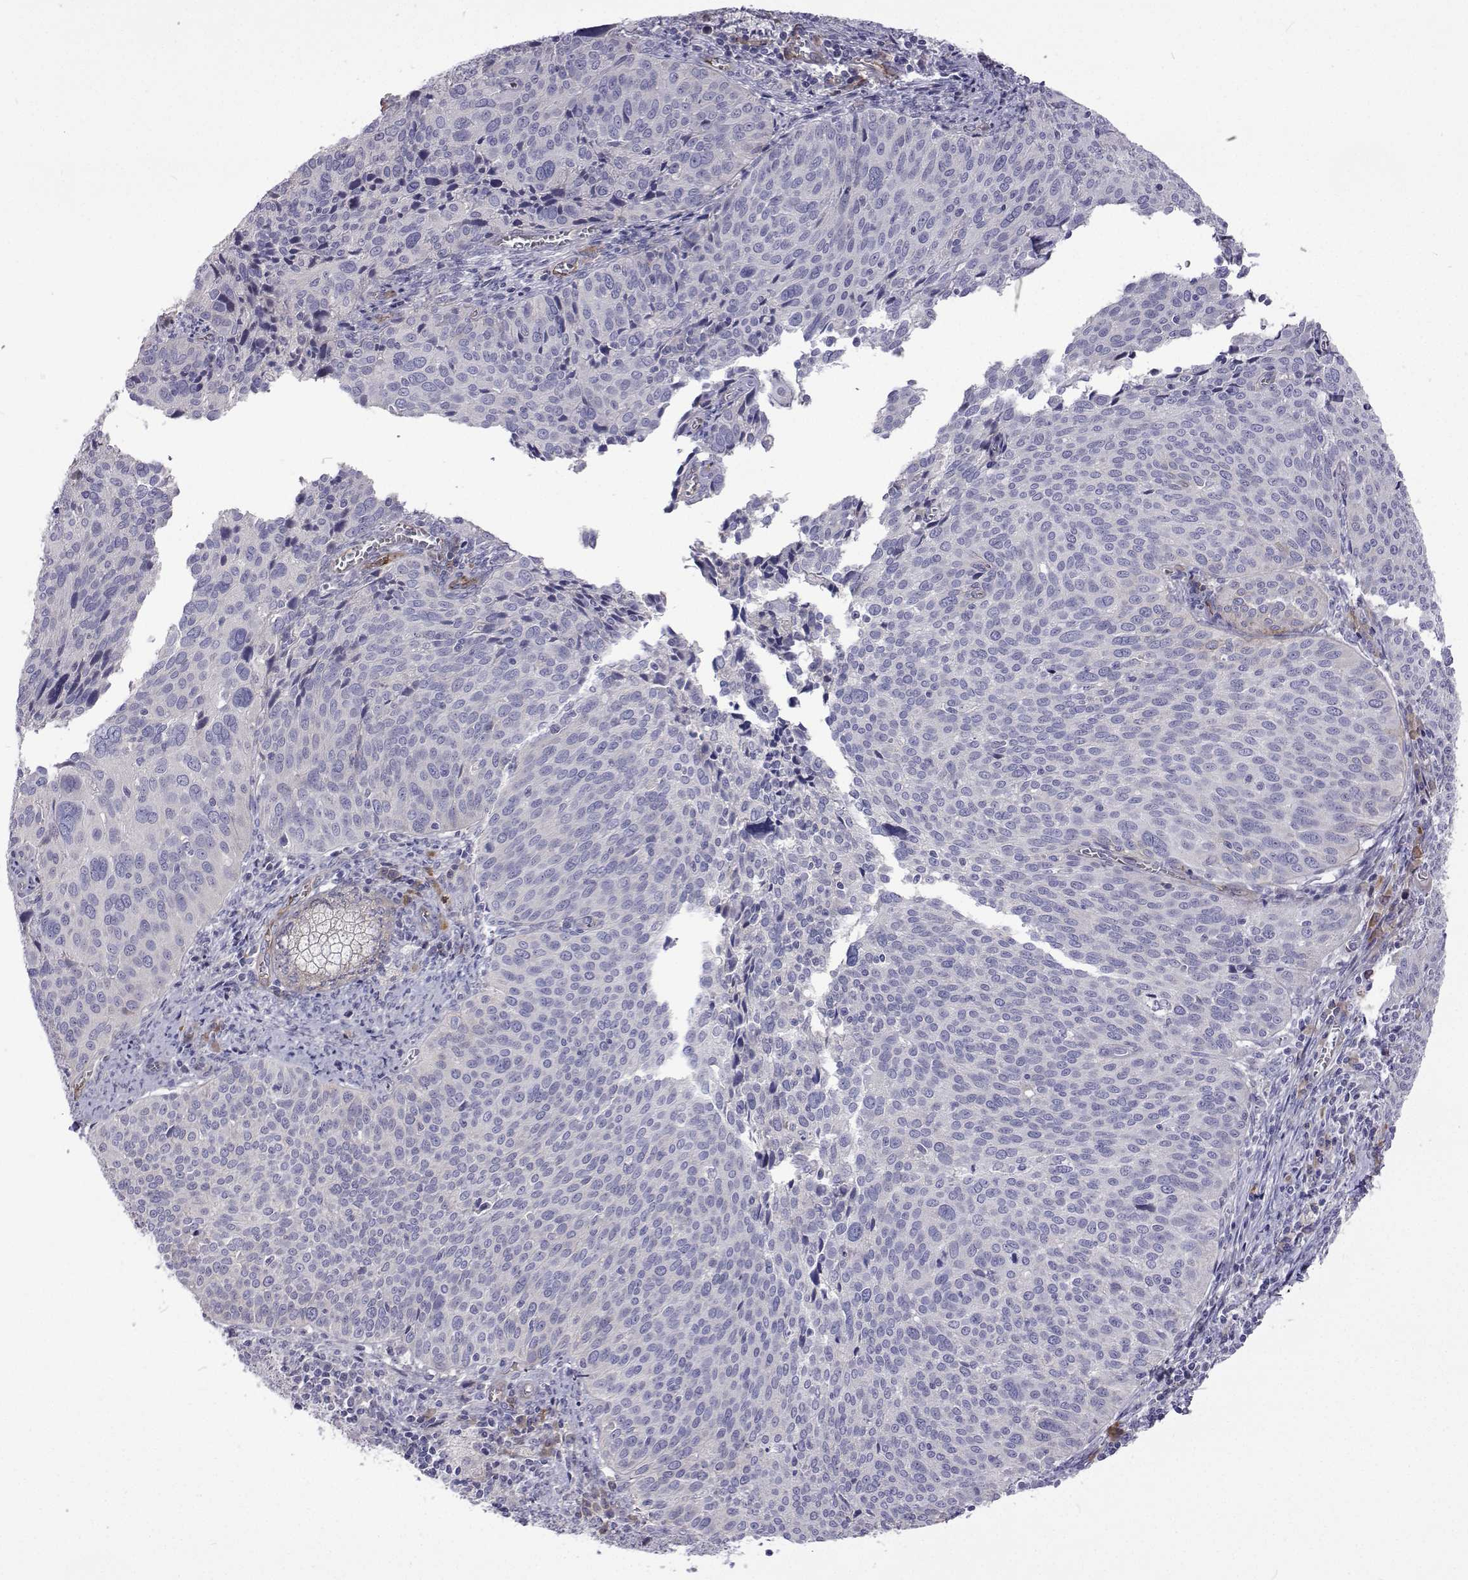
{"staining": {"intensity": "negative", "quantity": "none", "location": "none"}, "tissue": "cervical cancer", "cell_type": "Tumor cells", "image_type": "cancer", "snomed": [{"axis": "morphology", "description": "Squamous cell carcinoma, NOS"}, {"axis": "topography", "description": "Cervix"}], "caption": "A micrograph of squamous cell carcinoma (cervical) stained for a protein exhibits no brown staining in tumor cells.", "gene": "NPR3", "patient": {"sex": "female", "age": 39}}